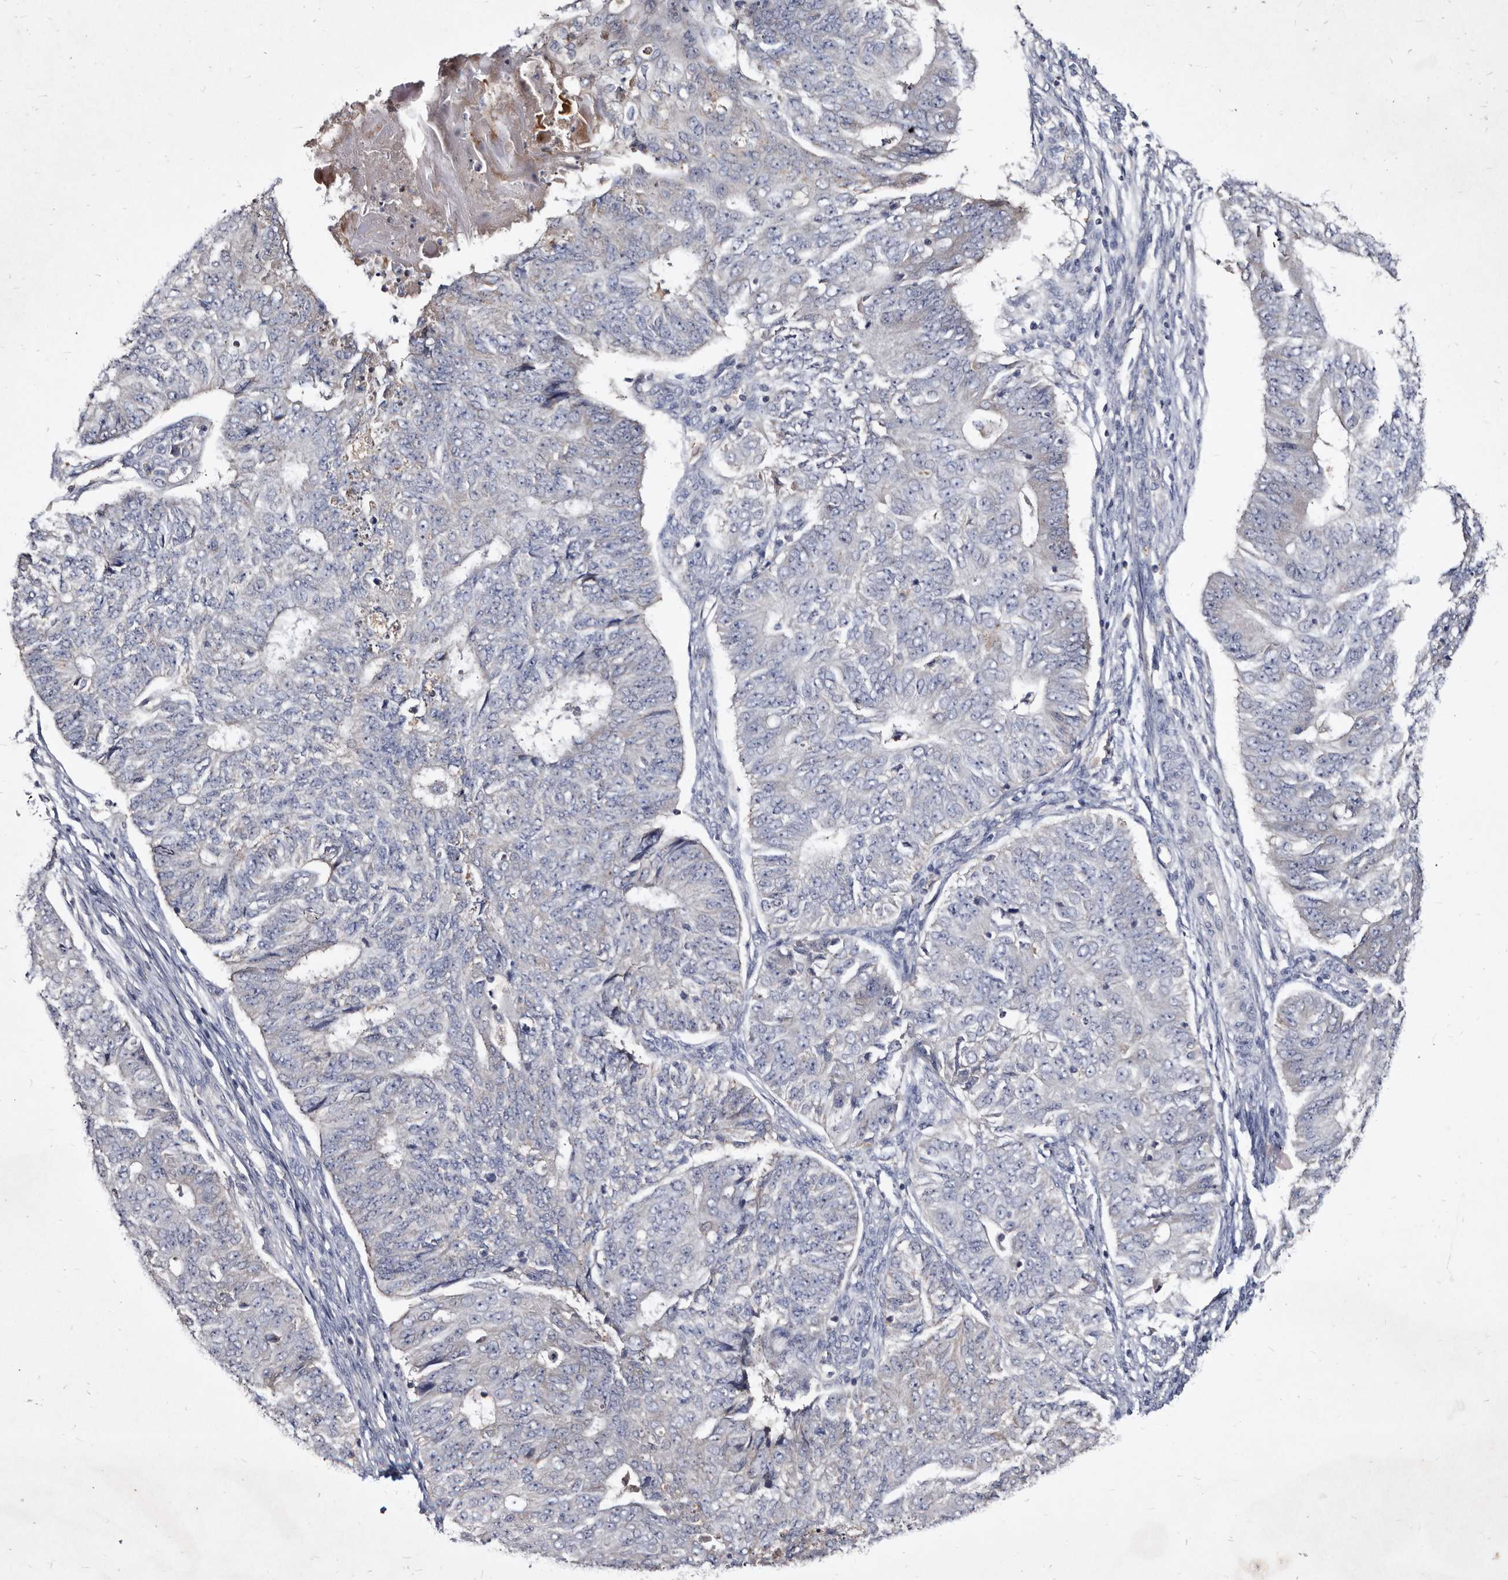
{"staining": {"intensity": "negative", "quantity": "none", "location": "none"}, "tissue": "endometrial cancer", "cell_type": "Tumor cells", "image_type": "cancer", "snomed": [{"axis": "morphology", "description": "Adenocarcinoma, NOS"}, {"axis": "topography", "description": "Endometrium"}], "caption": "DAB (3,3'-diaminobenzidine) immunohistochemical staining of endometrial cancer (adenocarcinoma) demonstrates no significant expression in tumor cells. (Brightfield microscopy of DAB immunohistochemistry (IHC) at high magnification).", "gene": "SLC39A2", "patient": {"sex": "female", "age": 32}}